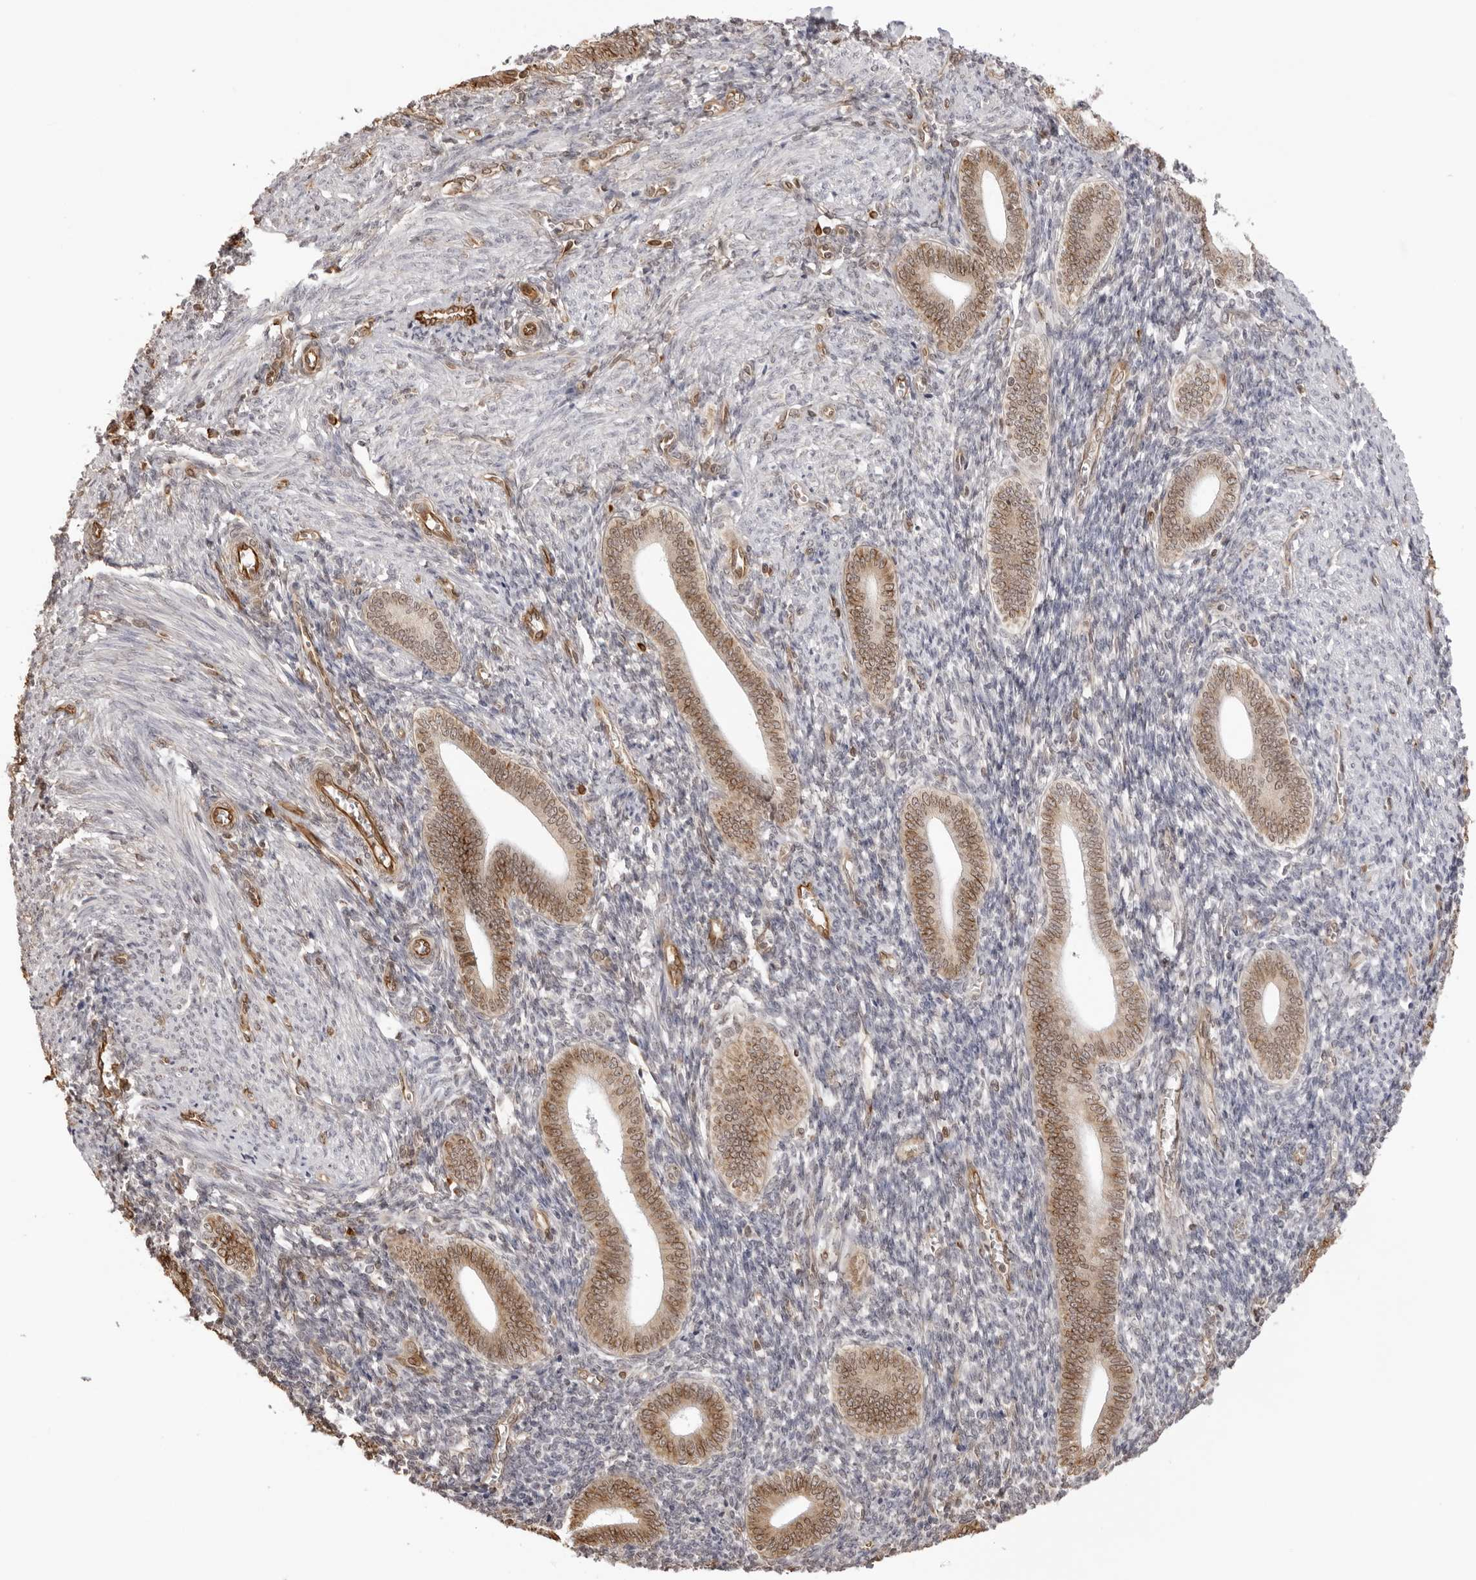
{"staining": {"intensity": "weak", "quantity": "25%-75%", "location": "cytoplasmic/membranous"}, "tissue": "endometrium", "cell_type": "Cells in endometrial stroma", "image_type": "normal", "snomed": [{"axis": "morphology", "description": "Normal tissue, NOS"}, {"axis": "topography", "description": "Uterus"}, {"axis": "topography", "description": "Endometrium"}], "caption": "A high-resolution photomicrograph shows immunohistochemistry (IHC) staining of normal endometrium, which displays weak cytoplasmic/membranous staining in approximately 25%-75% of cells in endometrial stroma.", "gene": "DYNLT5", "patient": {"sex": "female", "age": 33}}